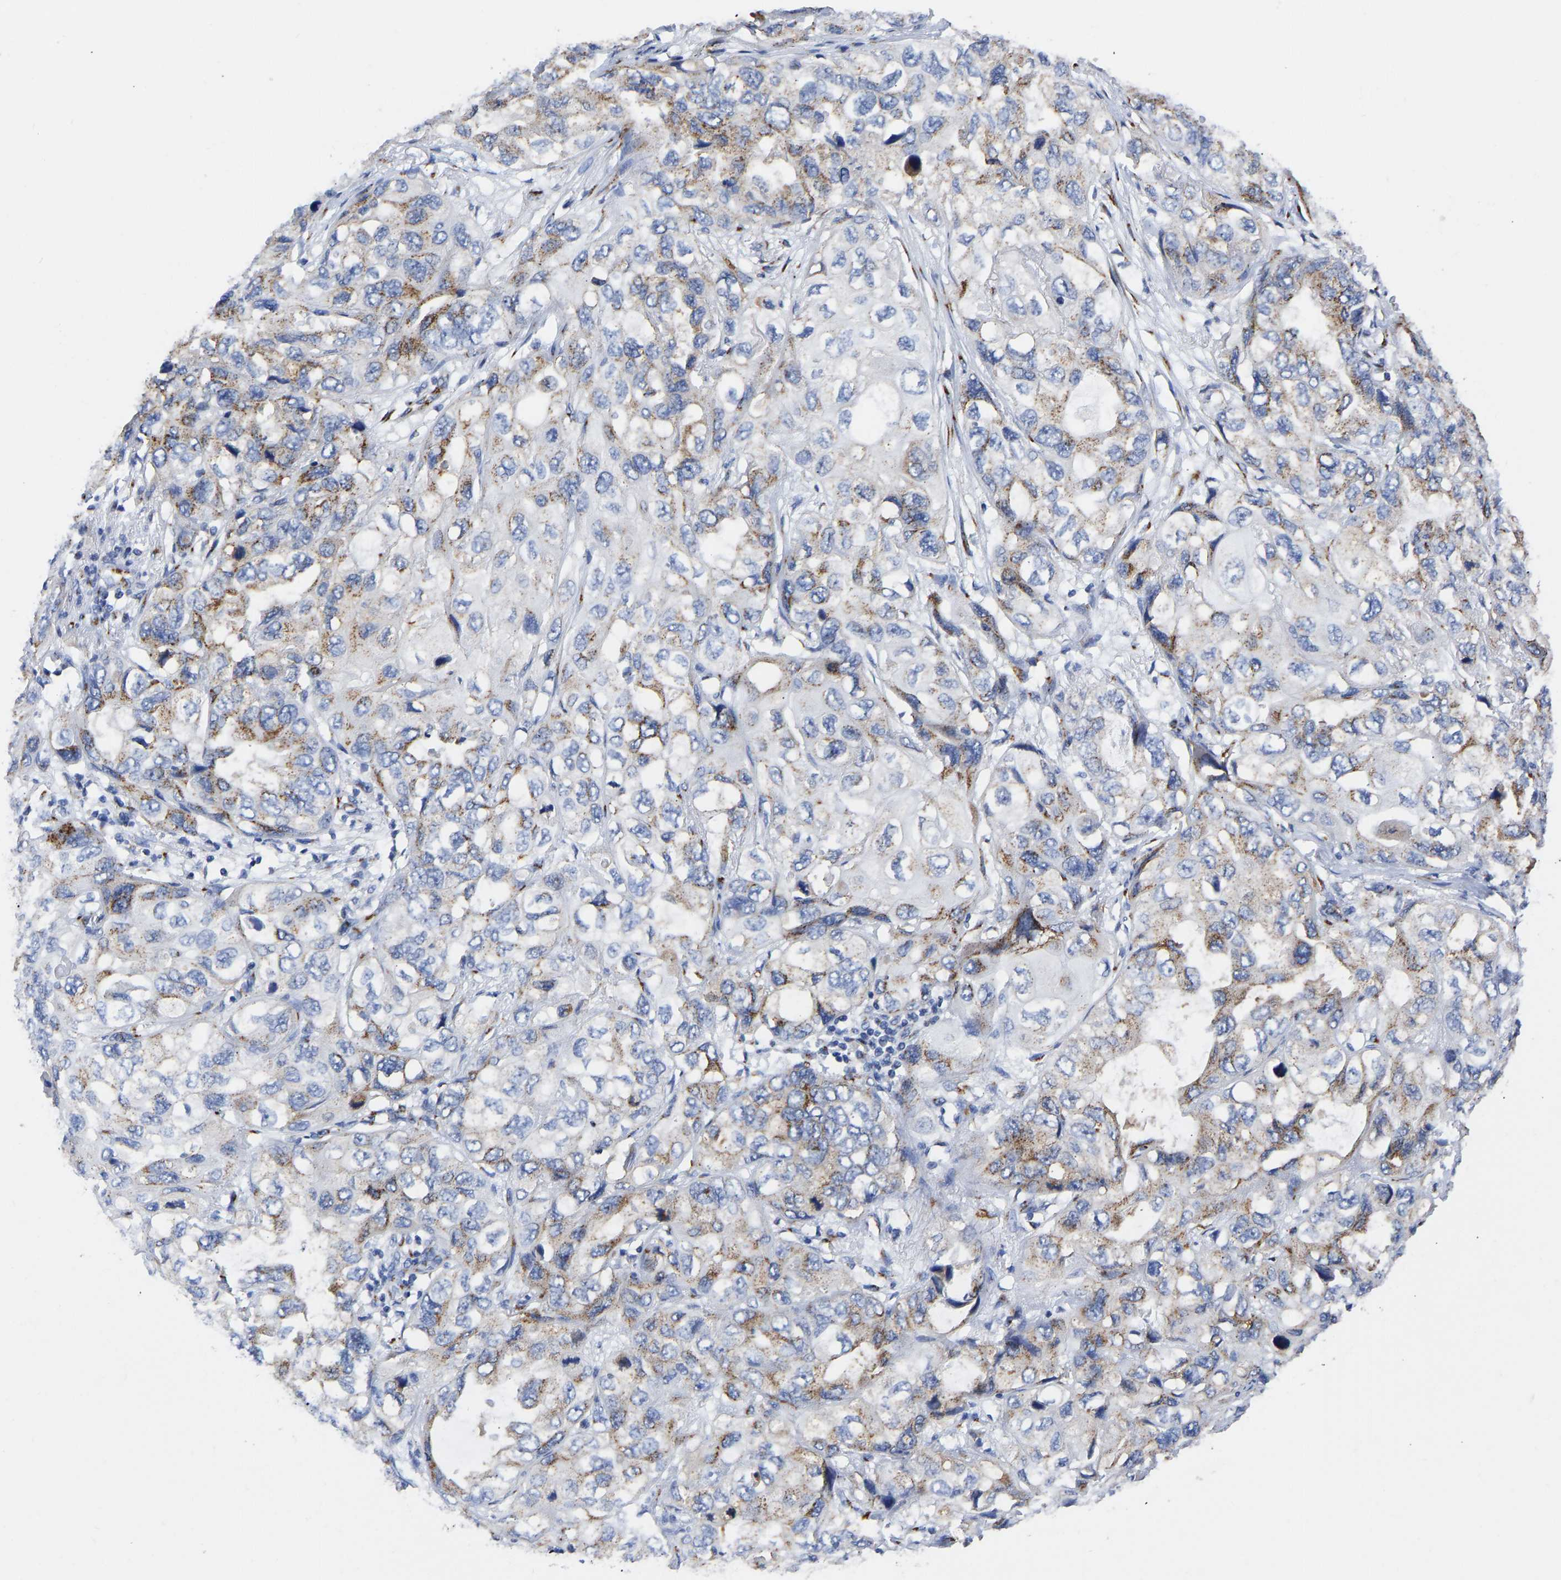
{"staining": {"intensity": "moderate", "quantity": "25%-75%", "location": "cytoplasmic/membranous"}, "tissue": "lung cancer", "cell_type": "Tumor cells", "image_type": "cancer", "snomed": [{"axis": "morphology", "description": "Squamous cell carcinoma, NOS"}, {"axis": "topography", "description": "Lung"}], "caption": "Immunohistochemical staining of human lung squamous cell carcinoma reveals moderate cytoplasmic/membranous protein positivity in about 25%-75% of tumor cells. (IHC, brightfield microscopy, high magnification).", "gene": "TMEM87A", "patient": {"sex": "female", "age": 73}}